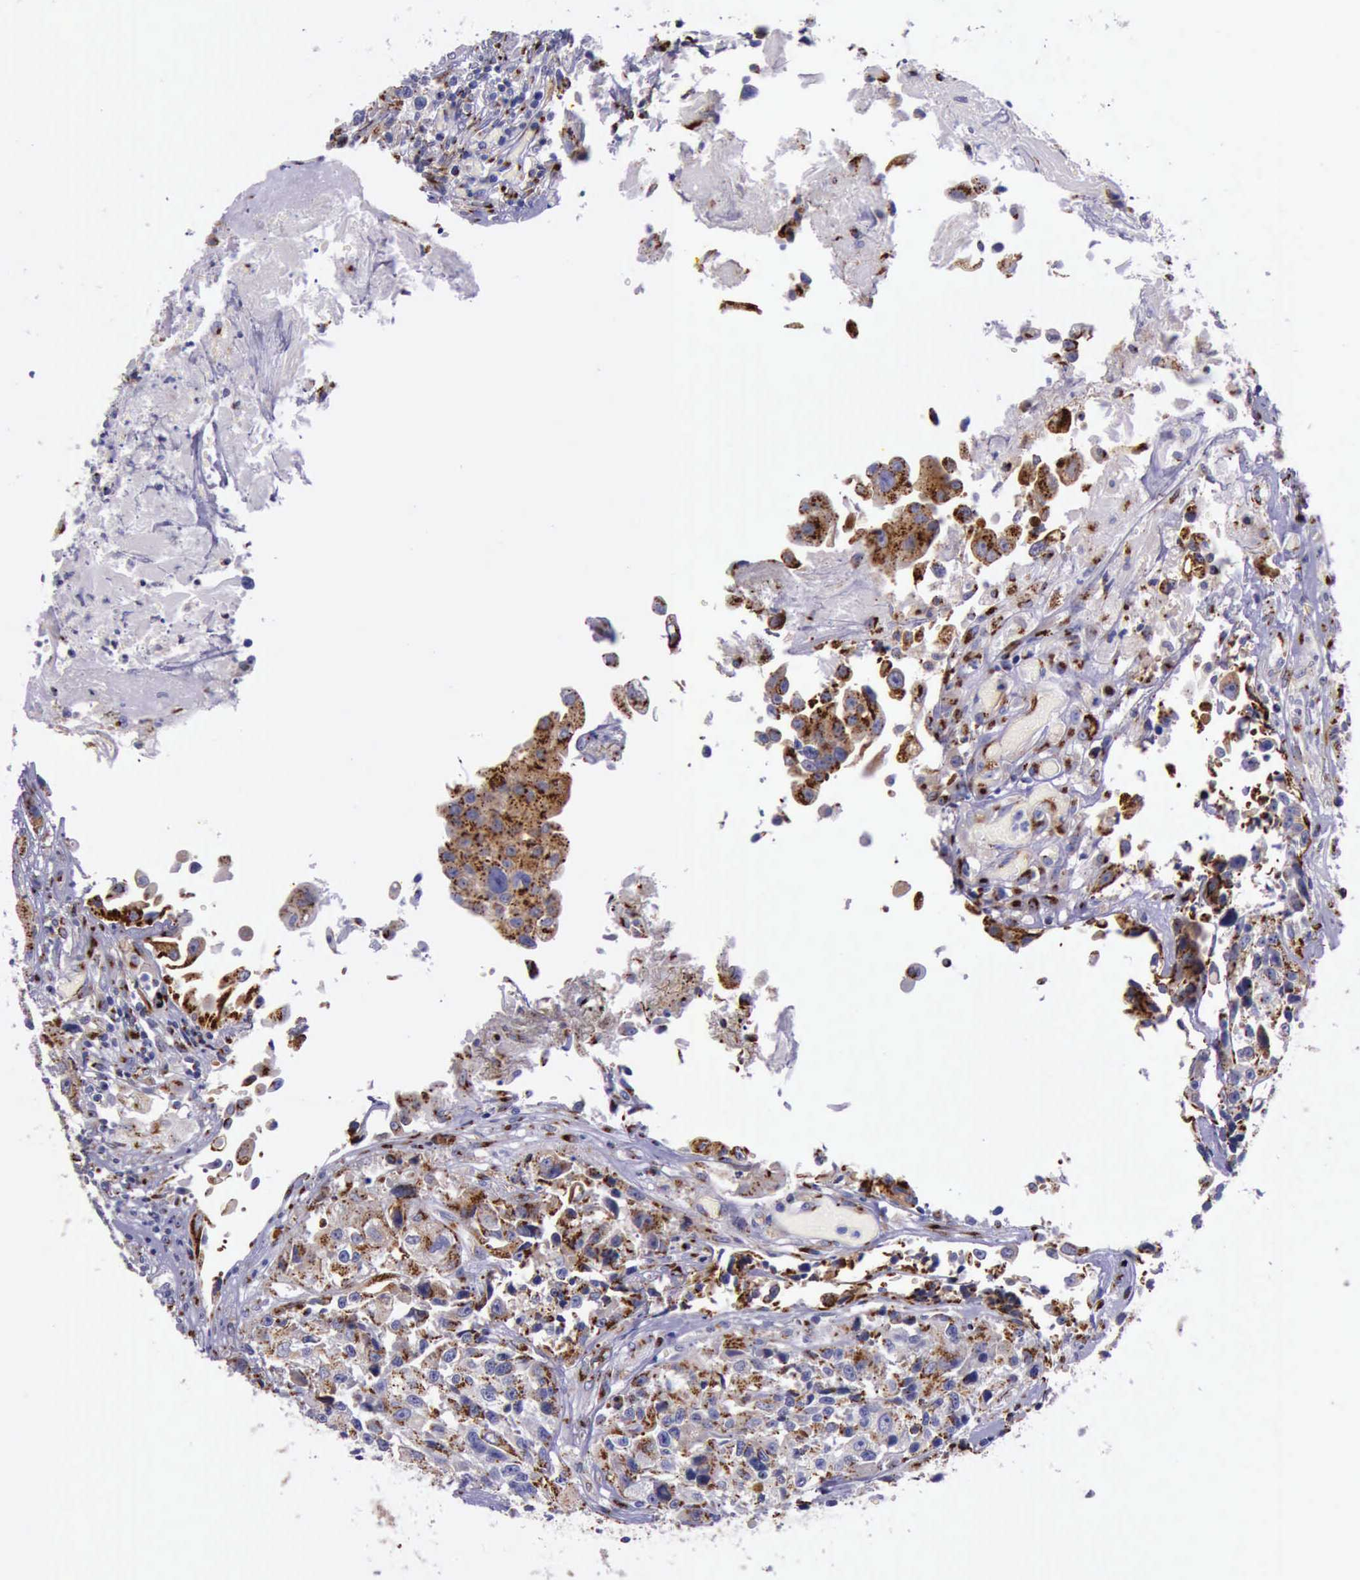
{"staining": {"intensity": "strong", "quantity": ">75%", "location": "cytoplasmic/membranous"}, "tissue": "urothelial cancer", "cell_type": "Tumor cells", "image_type": "cancer", "snomed": [{"axis": "morphology", "description": "Urothelial carcinoma, High grade"}, {"axis": "topography", "description": "Urinary bladder"}], "caption": "A brown stain shows strong cytoplasmic/membranous staining of a protein in human urothelial carcinoma (high-grade) tumor cells.", "gene": "GOLGA5", "patient": {"sex": "female", "age": 81}}